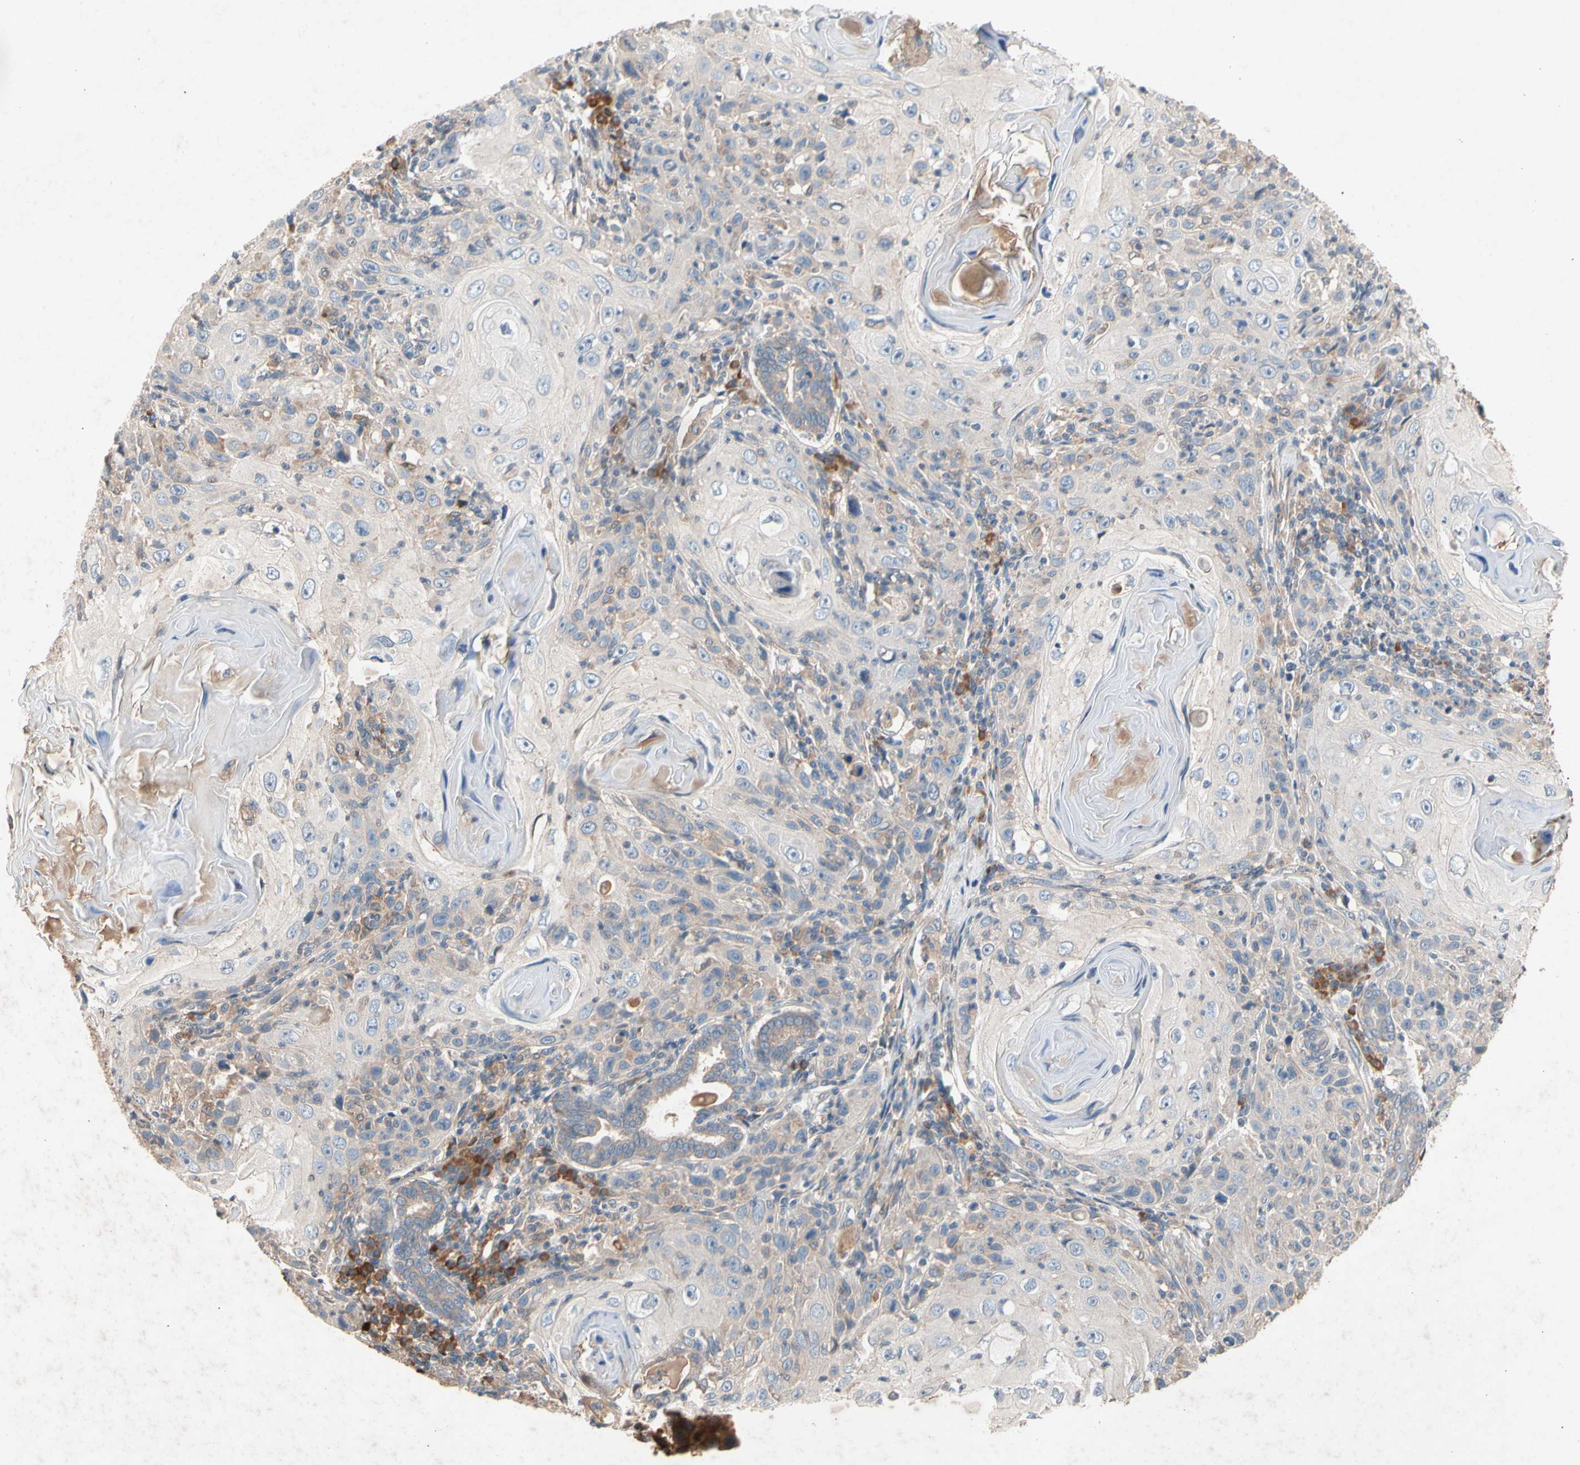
{"staining": {"intensity": "weak", "quantity": ">75%", "location": "none"}, "tissue": "skin cancer", "cell_type": "Tumor cells", "image_type": "cancer", "snomed": [{"axis": "morphology", "description": "Squamous cell carcinoma, NOS"}, {"axis": "topography", "description": "Skin"}], "caption": "Brown immunohistochemical staining in human skin cancer displays weak None expression in approximately >75% of tumor cells.", "gene": "PRDX4", "patient": {"sex": "female", "age": 88}}